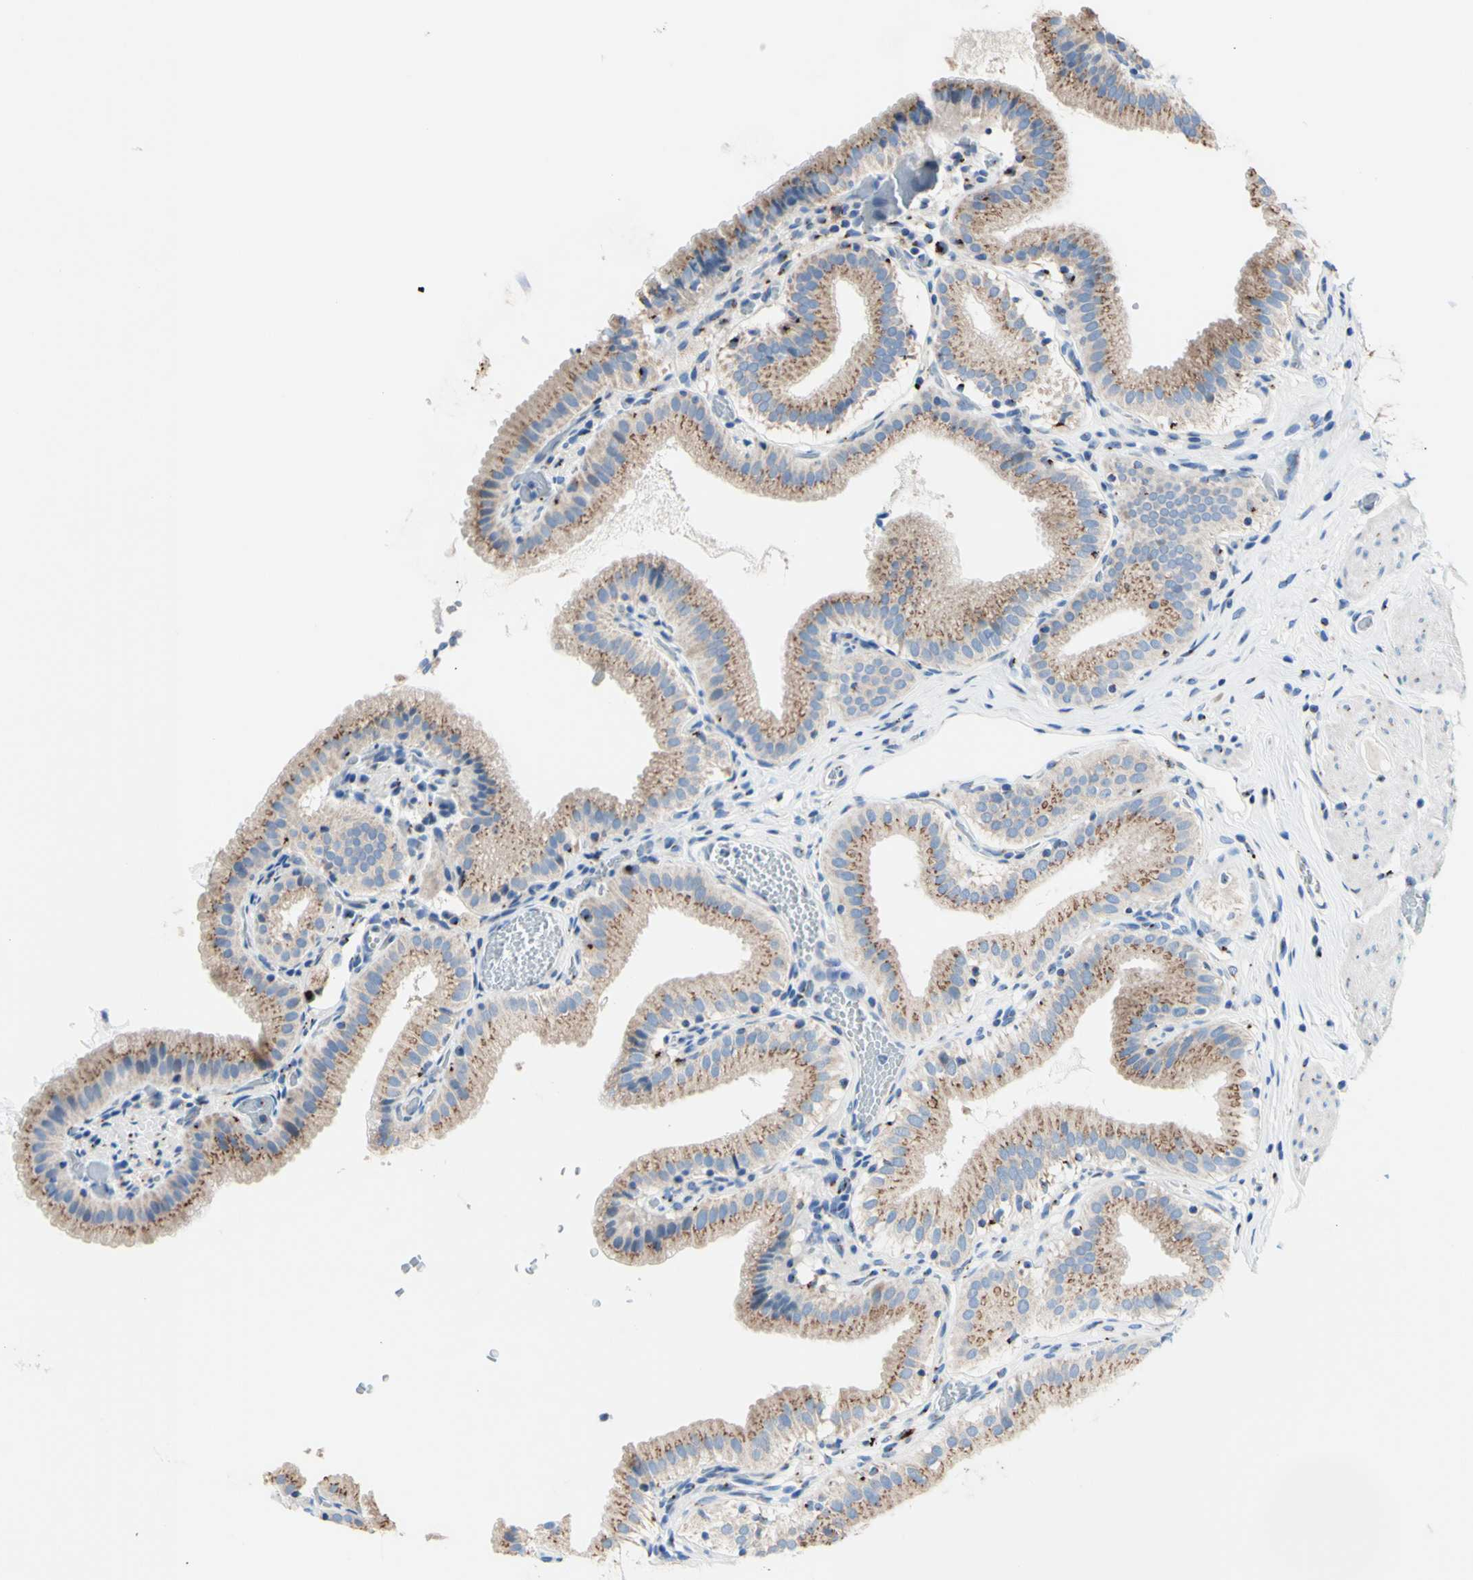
{"staining": {"intensity": "weak", "quantity": ">75%", "location": "cytoplasmic/membranous"}, "tissue": "gallbladder", "cell_type": "Glandular cells", "image_type": "normal", "snomed": [{"axis": "morphology", "description": "Normal tissue, NOS"}, {"axis": "topography", "description": "Gallbladder"}], "caption": "Gallbladder stained for a protein (brown) shows weak cytoplasmic/membranous positive staining in approximately >75% of glandular cells.", "gene": "GALNT2", "patient": {"sex": "male", "age": 54}}